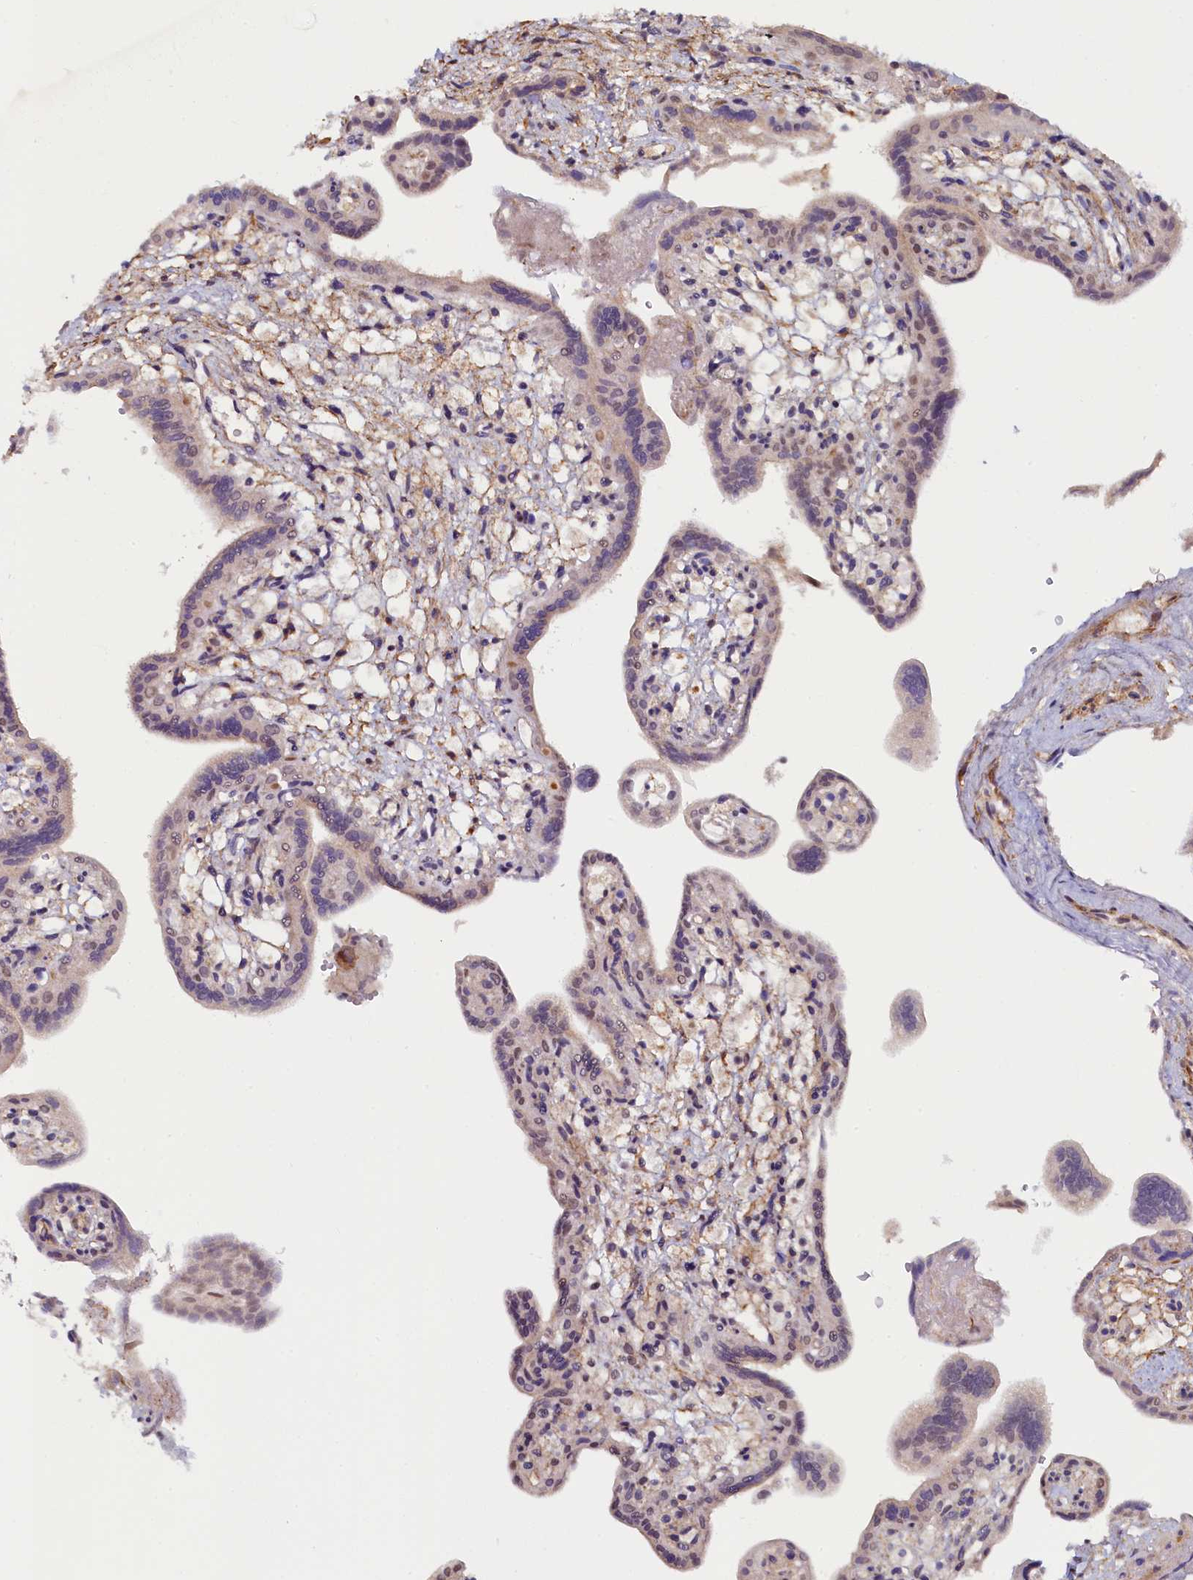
{"staining": {"intensity": "moderate", "quantity": "<25%", "location": "nuclear"}, "tissue": "placenta", "cell_type": "Trophoblastic cells", "image_type": "normal", "snomed": [{"axis": "morphology", "description": "Normal tissue, NOS"}, {"axis": "topography", "description": "Placenta"}], "caption": "Brown immunohistochemical staining in normal placenta reveals moderate nuclear staining in approximately <25% of trophoblastic cells.", "gene": "INTS14", "patient": {"sex": "female", "age": 37}}